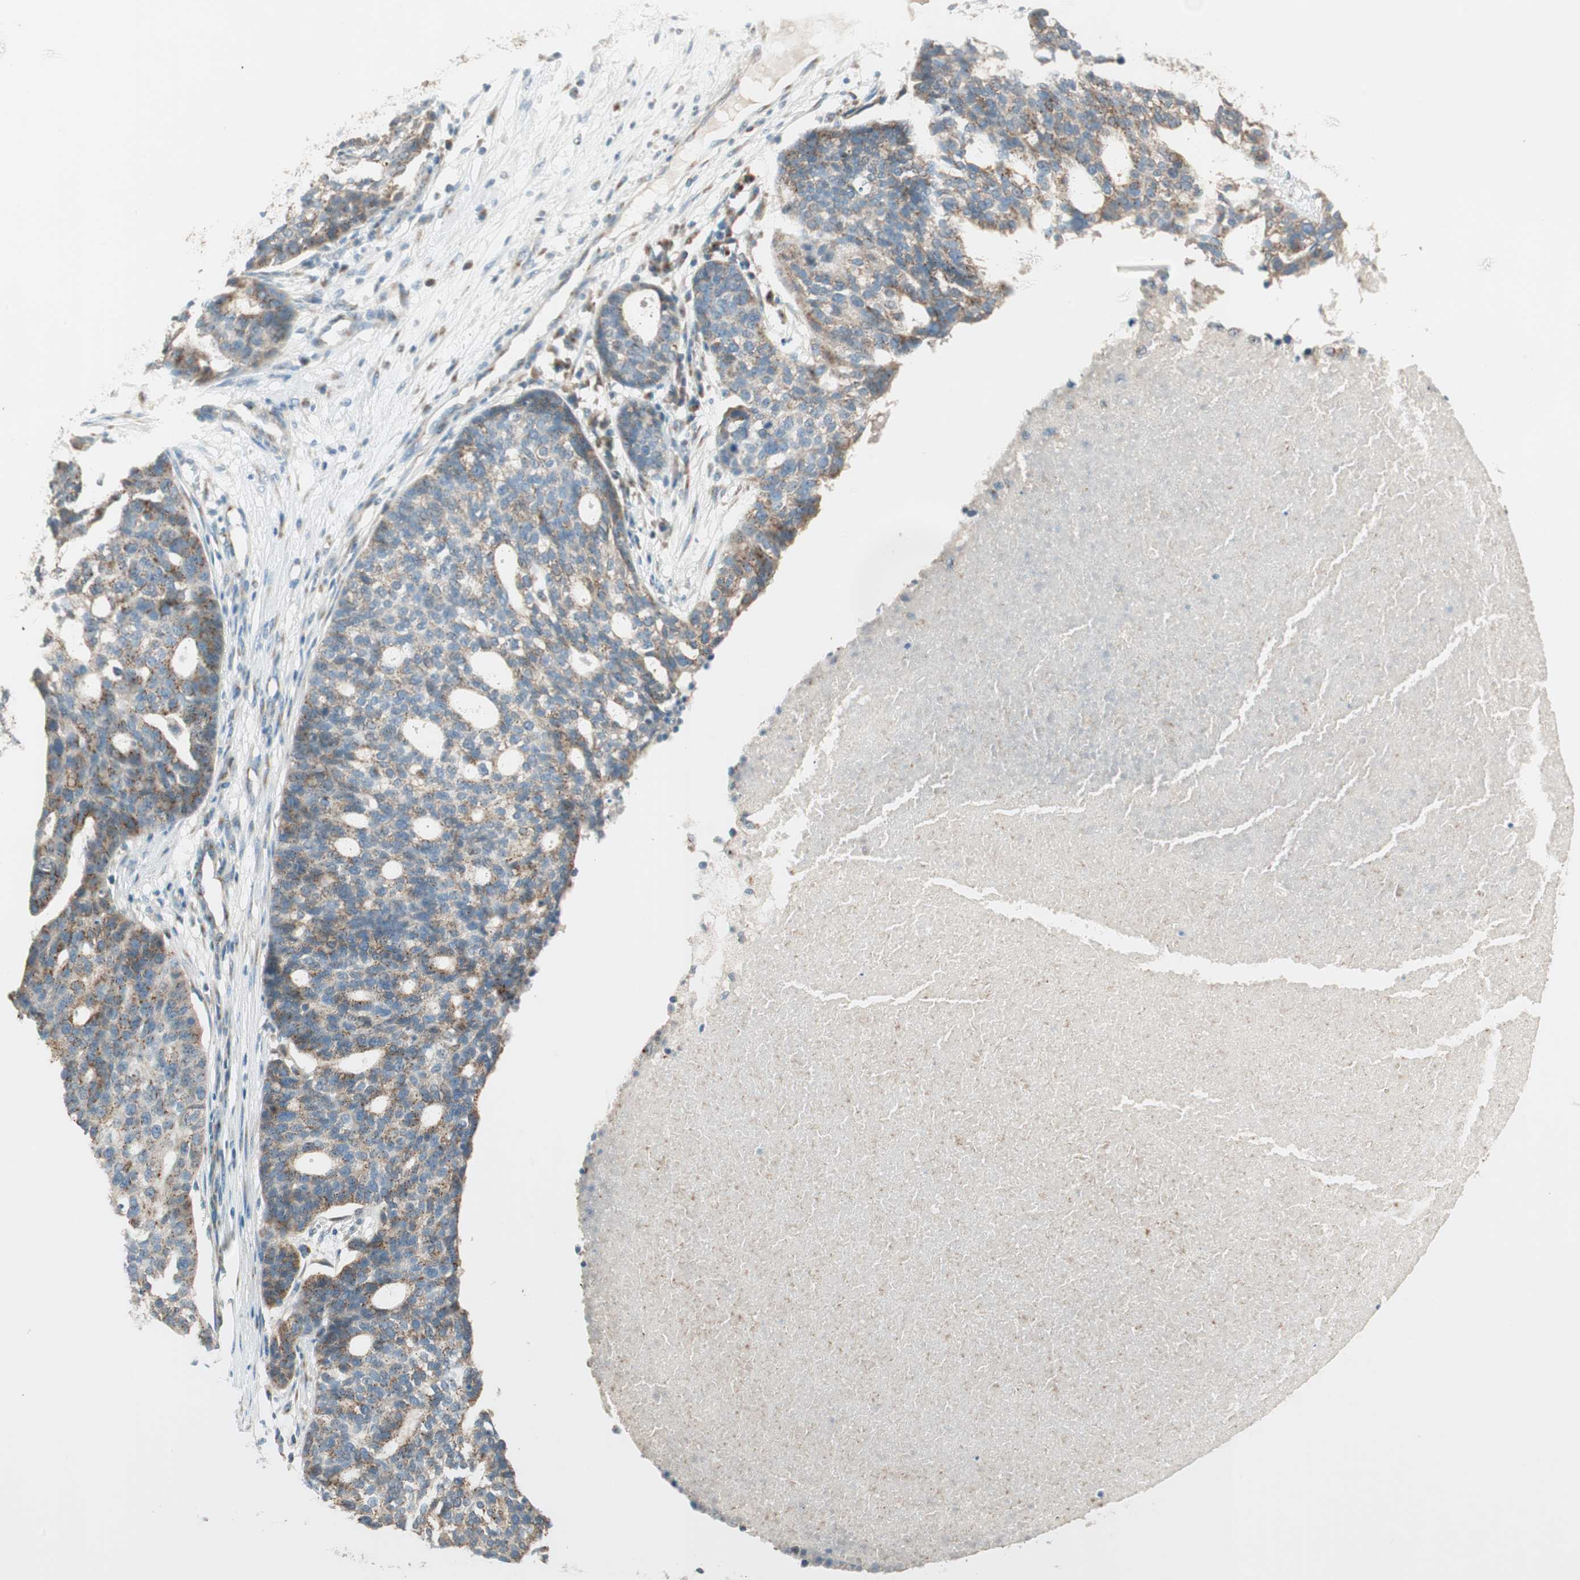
{"staining": {"intensity": "moderate", "quantity": "25%-75%", "location": "cytoplasmic/membranous"}, "tissue": "ovarian cancer", "cell_type": "Tumor cells", "image_type": "cancer", "snomed": [{"axis": "morphology", "description": "Cystadenocarcinoma, serous, NOS"}, {"axis": "topography", "description": "Ovary"}], "caption": "Tumor cells reveal medium levels of moderate cytoplasmic/membranous expression in about 25%-75% of cells in ovarian serous cystadenocarcinoma.", "gene": "SEC16A", "patient": {"sex": "female", "age": 59}}